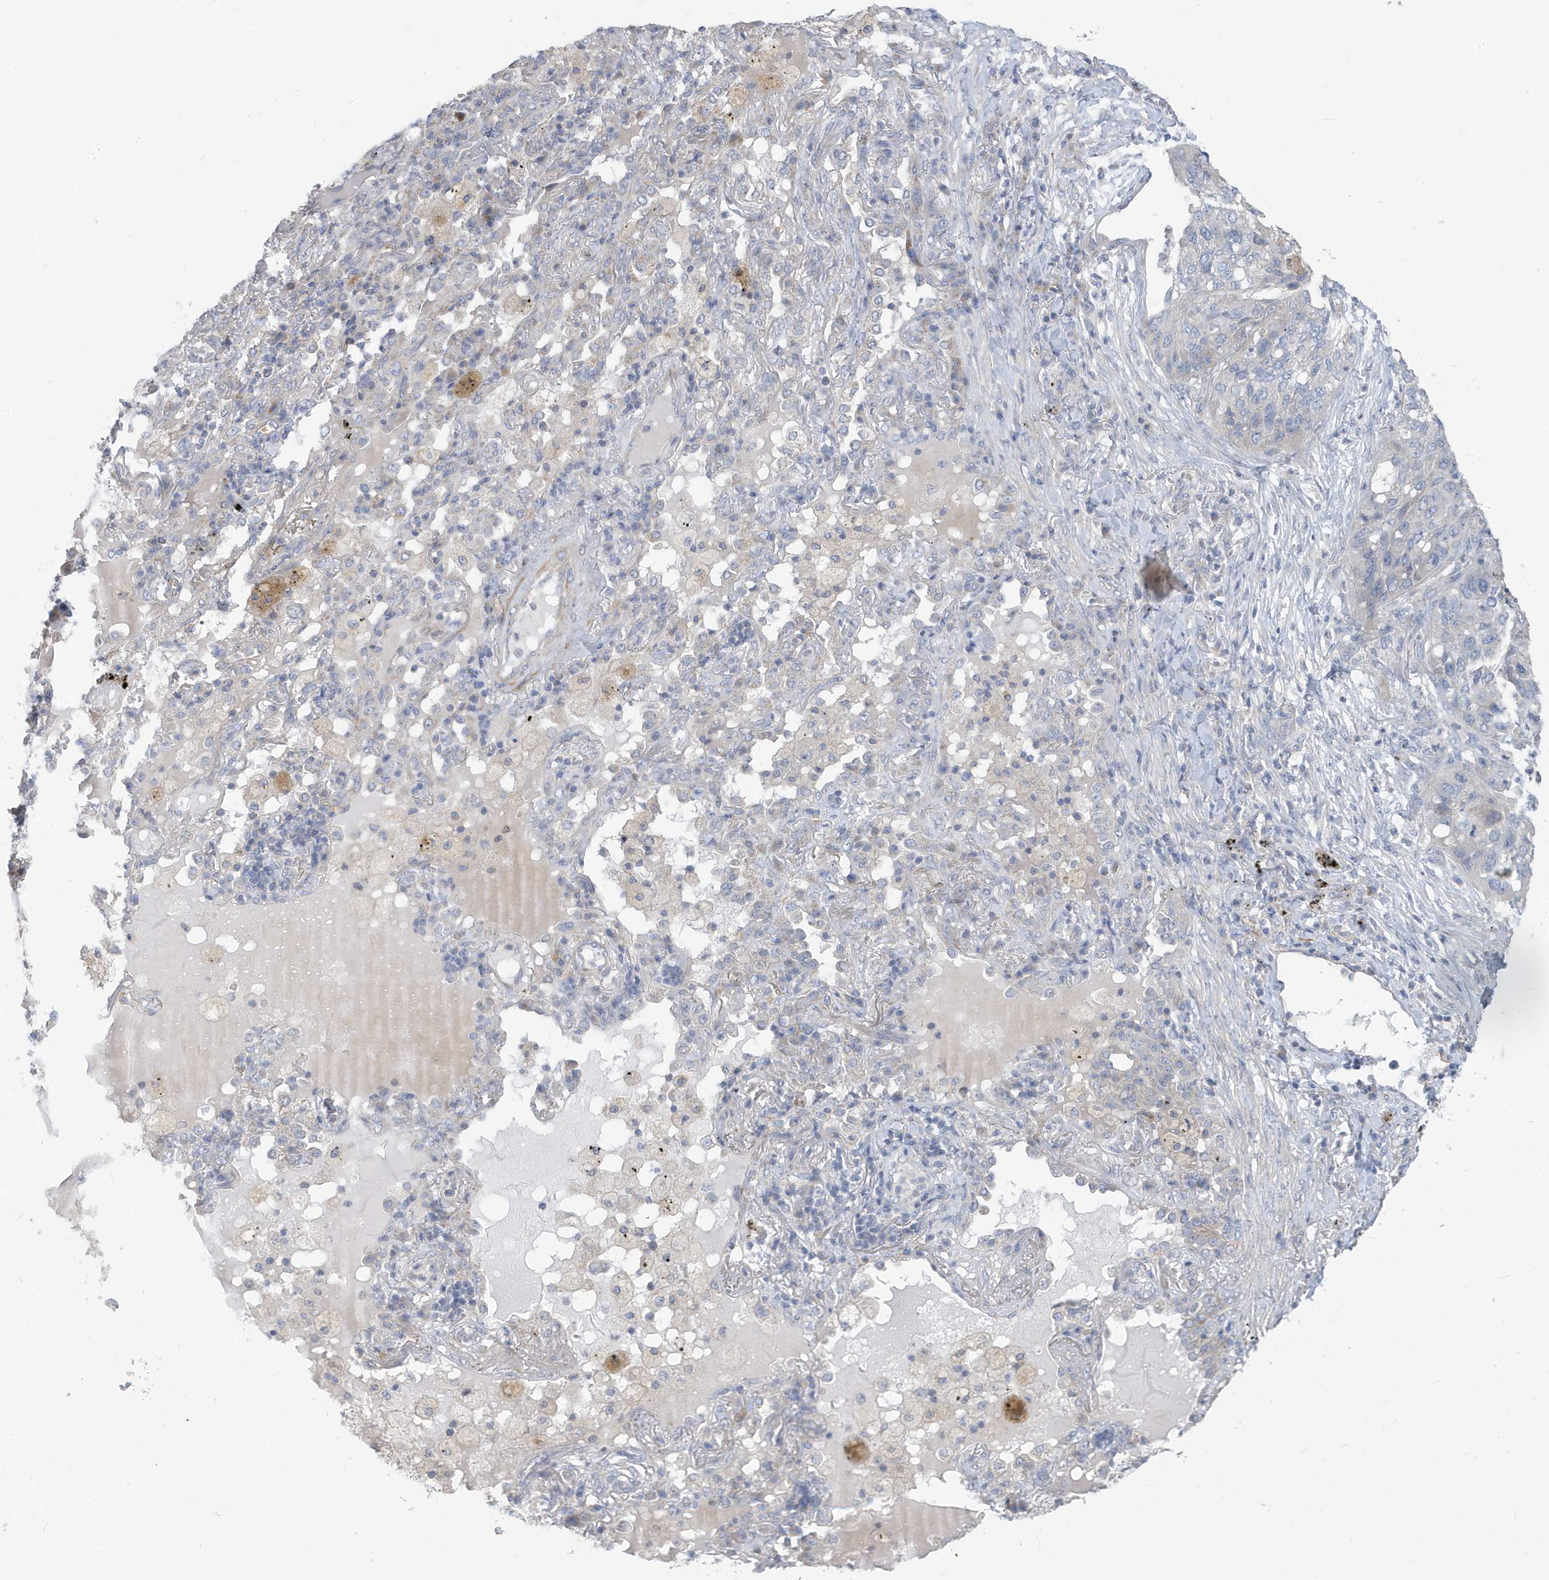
{"staining": {"intensity": "negative", "quantity": "none", "location": "none"}, "tissue": "lung cancer", "cell_type": "Tumor cells", "image_type": "cancer", "snomed": [{"axis": "morphology", "description": "Squamous cell carcinoma, NOS"}, {"axis": "topography", "description": "Lung"}], "caption": "The IHC micrograph has no significant positivity in tumor cells of lung cancer (squamous cell carcinoma) tissue.", "gene": "ATP13A5", "patient": {"sex": "female", "age": 63}}